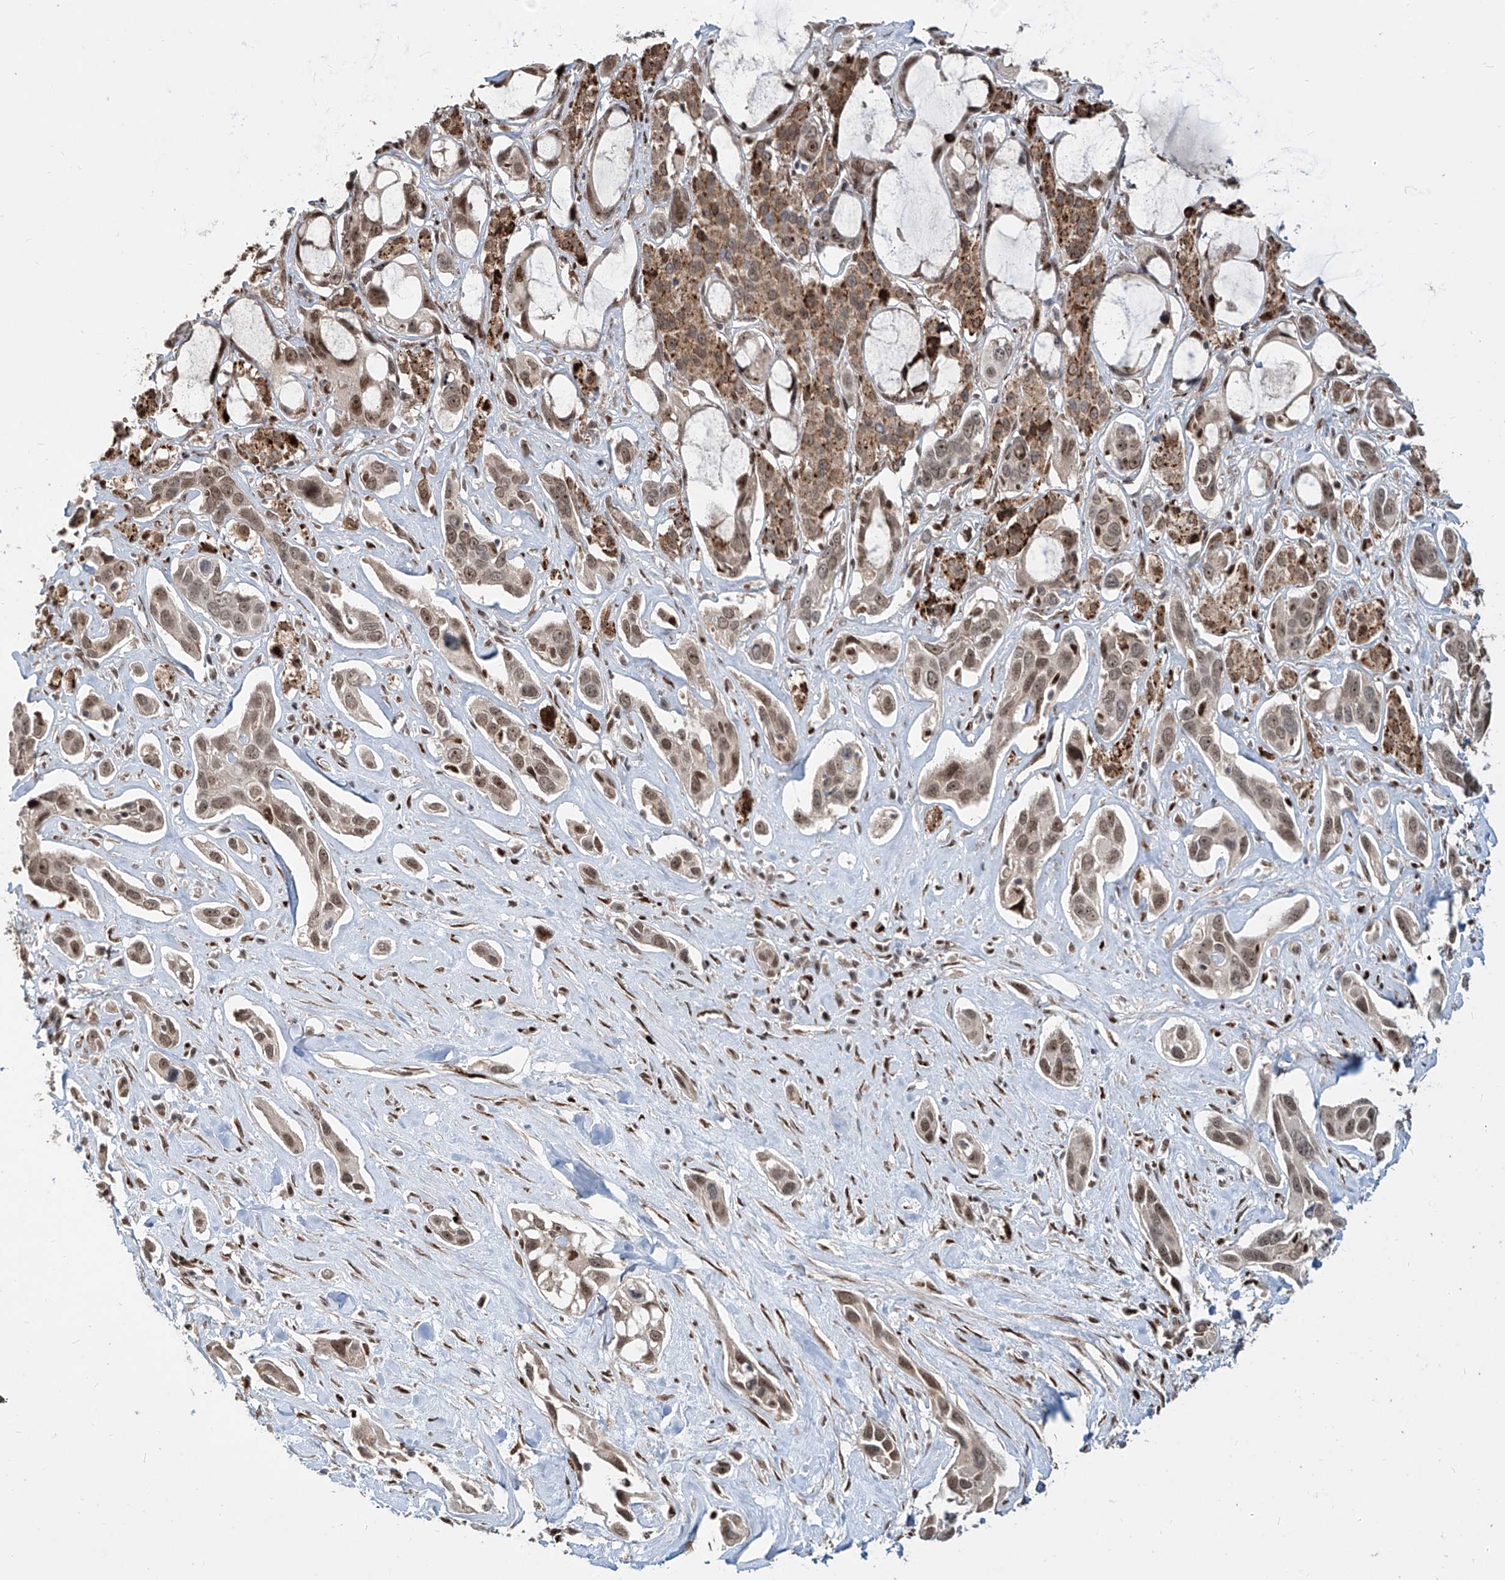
{"staining": {"intensity": "moderate", "quantity": "25%-75%", "location": "cytoplasmic/membranous,nuclear"}, "tissue": "pancreatic cancer", "cell_type": "Tumor cells", "image_type": "cancer", "snomed": [{"axis": "morphology", "description": "Adenocarcinoma, NOS"}, {"axis": "topography", "description": "Pancreas"}], "caption": "A brown stain labels moderate cytoplasmic/membranous and nuclear expression of a protein in adenocarcinoma (pancreatic) tumor cells.", "gene": "ZNF710", "patient": {"sex": "female", "age": 60}}